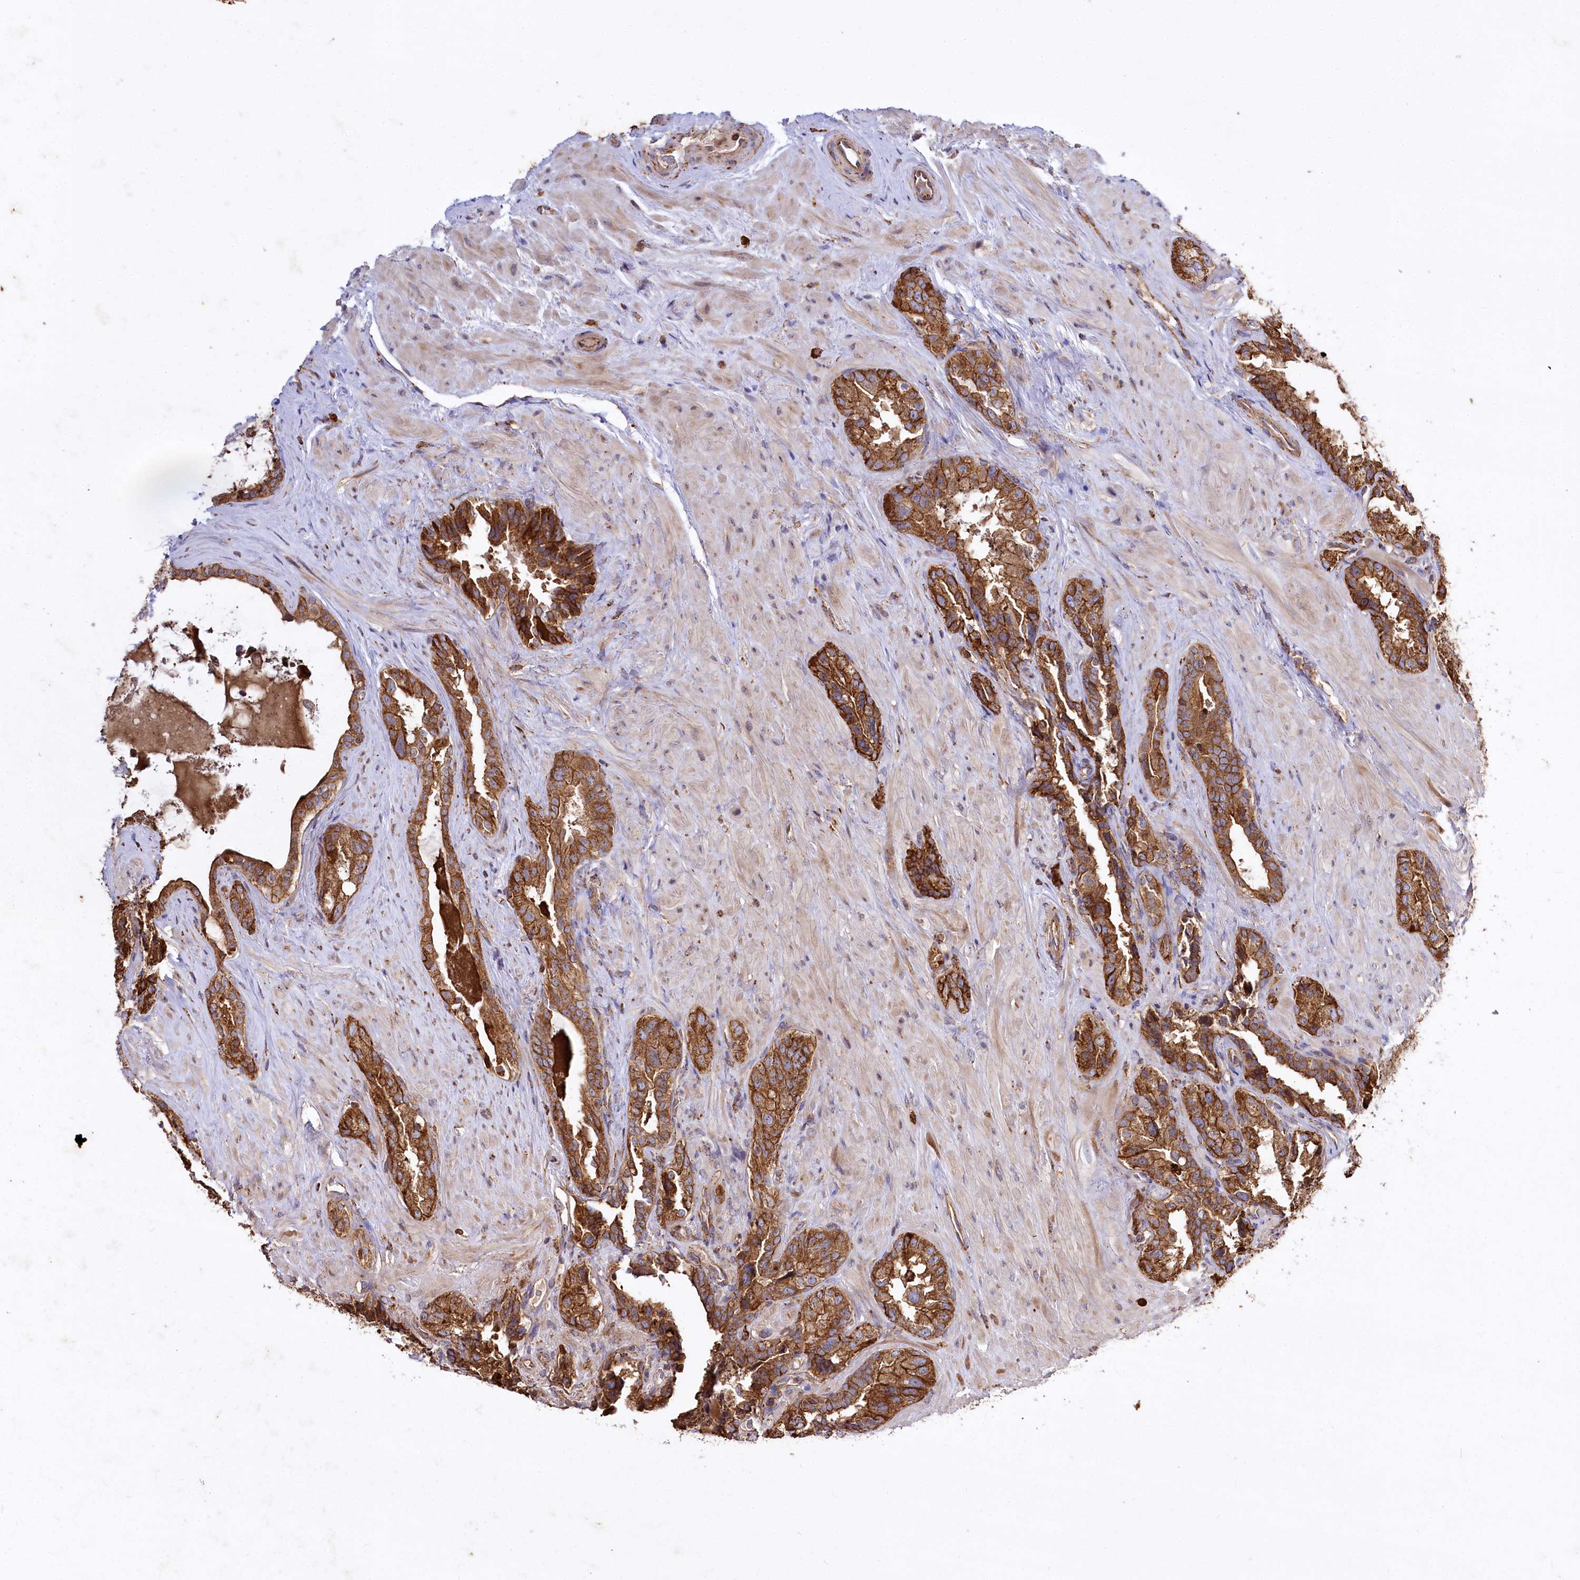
{"staining": {"intensity": "strong", "quantity": ">75%", "location": "cytoplasmic/membranous"}, "tissue": "seminal vesicle", "cell_type": "Glandular cells", "image_type": "normal", "snomed": [{"axis": "morphology", "description": "Normal tissue, NOS"}, {"axis": "topography", "description": "Seminal veicle"}, {"axis": "topography", "description": "Peripheral nerve tissue"}], "caption": "Immunohistochemistry (IHC) (DAB (3,3'-diaminobenzidine)) staining of unremarkable seminal vesicle exhibits strong cytoplasmic/membranous protein staining in approximately >75% of glandular cells.", "gene": "CARD19", "patient": {"sex": "male", "age": 67}}